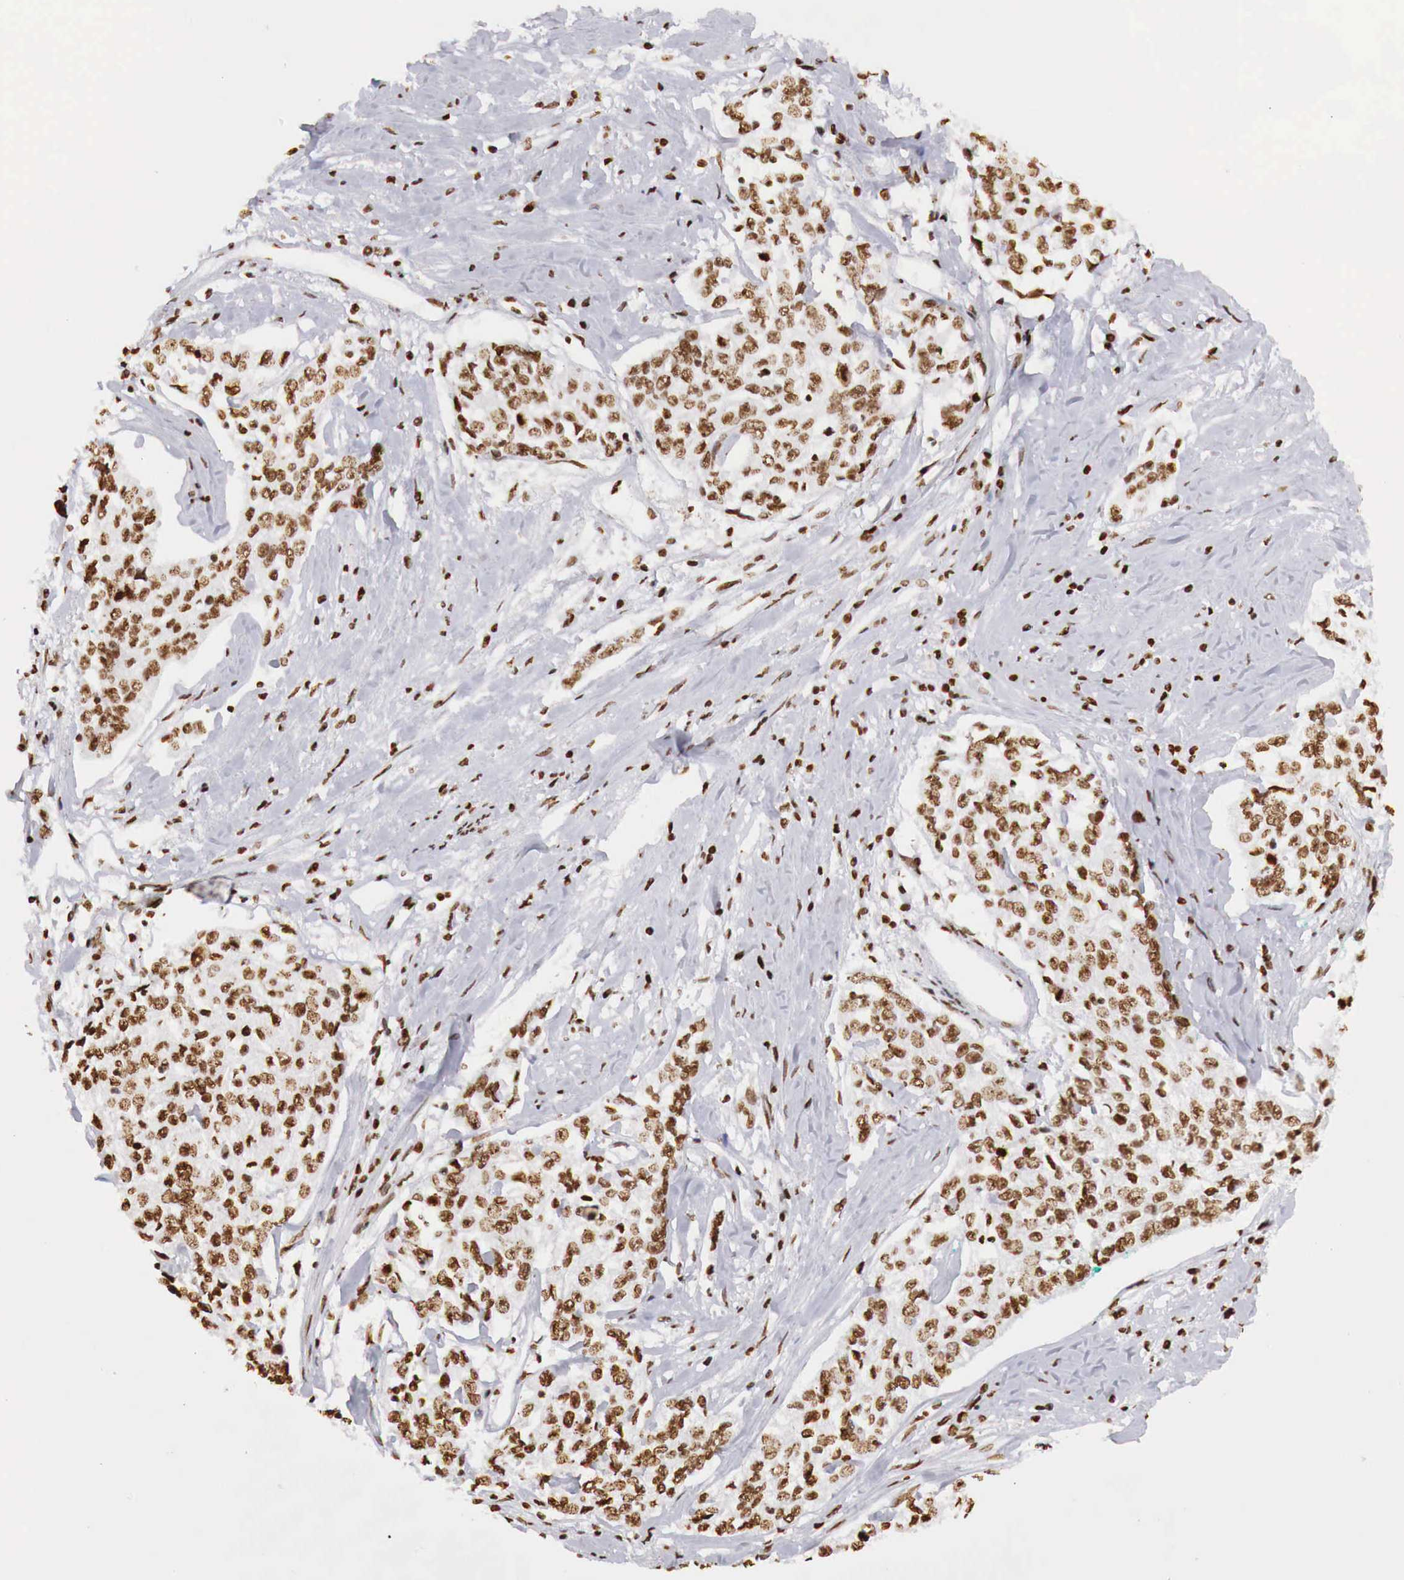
{"staining": {"intensity": "strong", "quantity": ">75%", "location": "nuclear"}, "tissue": "cervical cancer", "cell_type": "Tumor cells", "image_type": "cancer", "snomed": [{"axis": "morphology", "description": "Squamous cell carcinoma, NOS"}, {"axis": "topography", "description": "Cervix"}], "caption": "Immunohistochemical staining of squamous cell carcinoma (cervical) displays high levels of strong nuclear expression in approximately >75% of tumor cells.", "gene": "DKC1", "patient": {"sex": "female", "age": 57}}